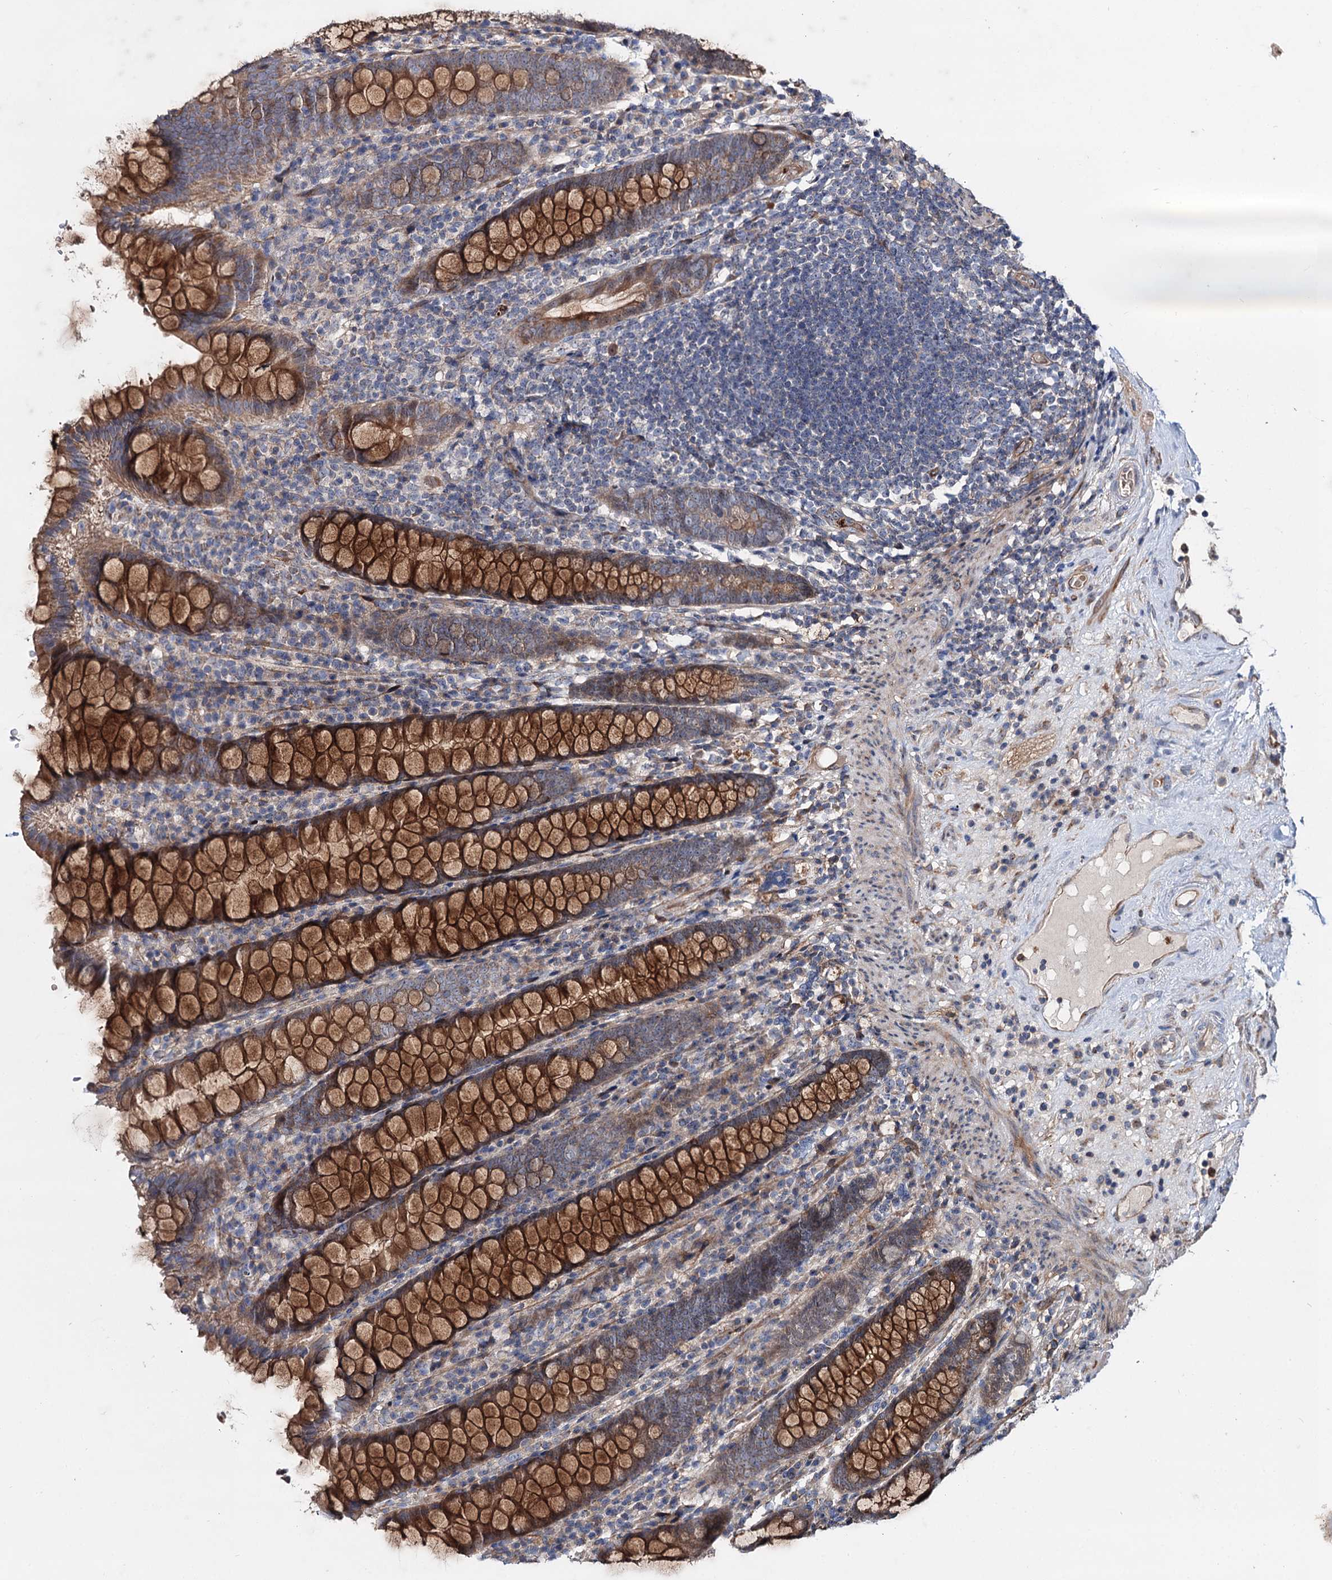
{"staining": {"intensity": "moderate", "quantity": ">75%", "location": "cytoplasmic/membranous"}, "tissue": "colon", "cell_type": "Endothelial cells", "image_type": "normal", "snomed": [{"axis": "morphology", "description": "Normal tissue, NOS"}, {"axis": "topography", "description": "Colon"}], "caption": "Endothelial cells demonstrate medium levels of moderate cytoplasmic/membranous expression in approximately >75% of cells in normal human colon. Using DAB (brown) and hematoxylin (blue) stains, captured at high magnification using brightfield microscopy.", "gene": "PTDSS2", "patient": {"sex": "female", "age": 79}}